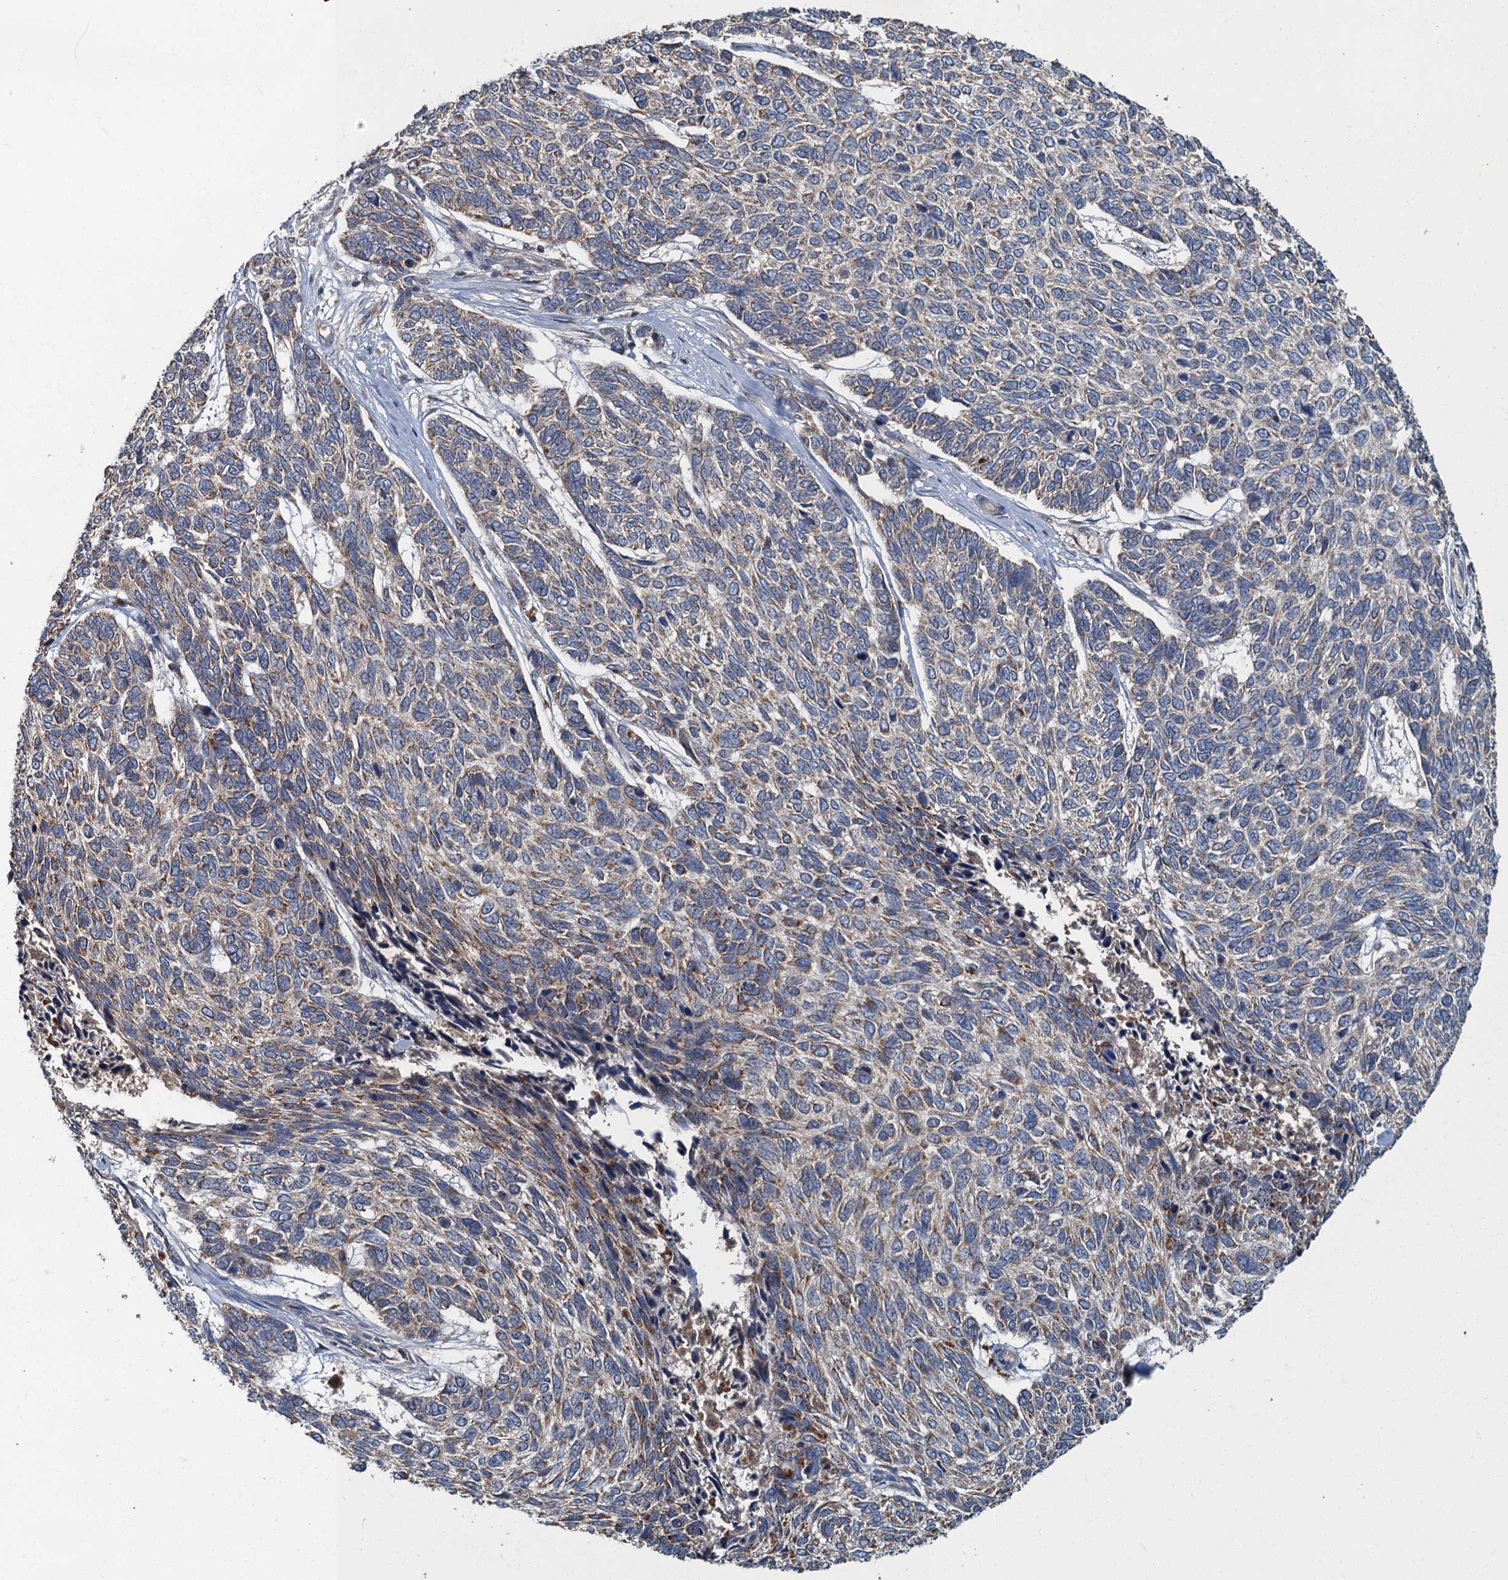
{"staining": {"intensity": "weak", "quantity": "25%-75%", "location": "cytoplasmic/membranous"}, "tissue": "skin cancer", "cell_type": "Tumor cells", "image_type": "cancer", "snomed": [{"axis": "morphology", "description": "Basal cell carcinoma"}, {"axis": "topography", "description": "Skin"}], "caption": "Weak cytoplasmic/membranous positivity is identified in about 25%-75% of tumor cells in skin basal cell carcinoma. The staining was performed using DAB (3,3'-diaminobenzidine) to visualize the protein expression in brown, while the nuclei were stained in blue with hematoxylin (Magnification: 20x).", "gene": "WDCP", "patient": {"sex": "female", "age": 65}}